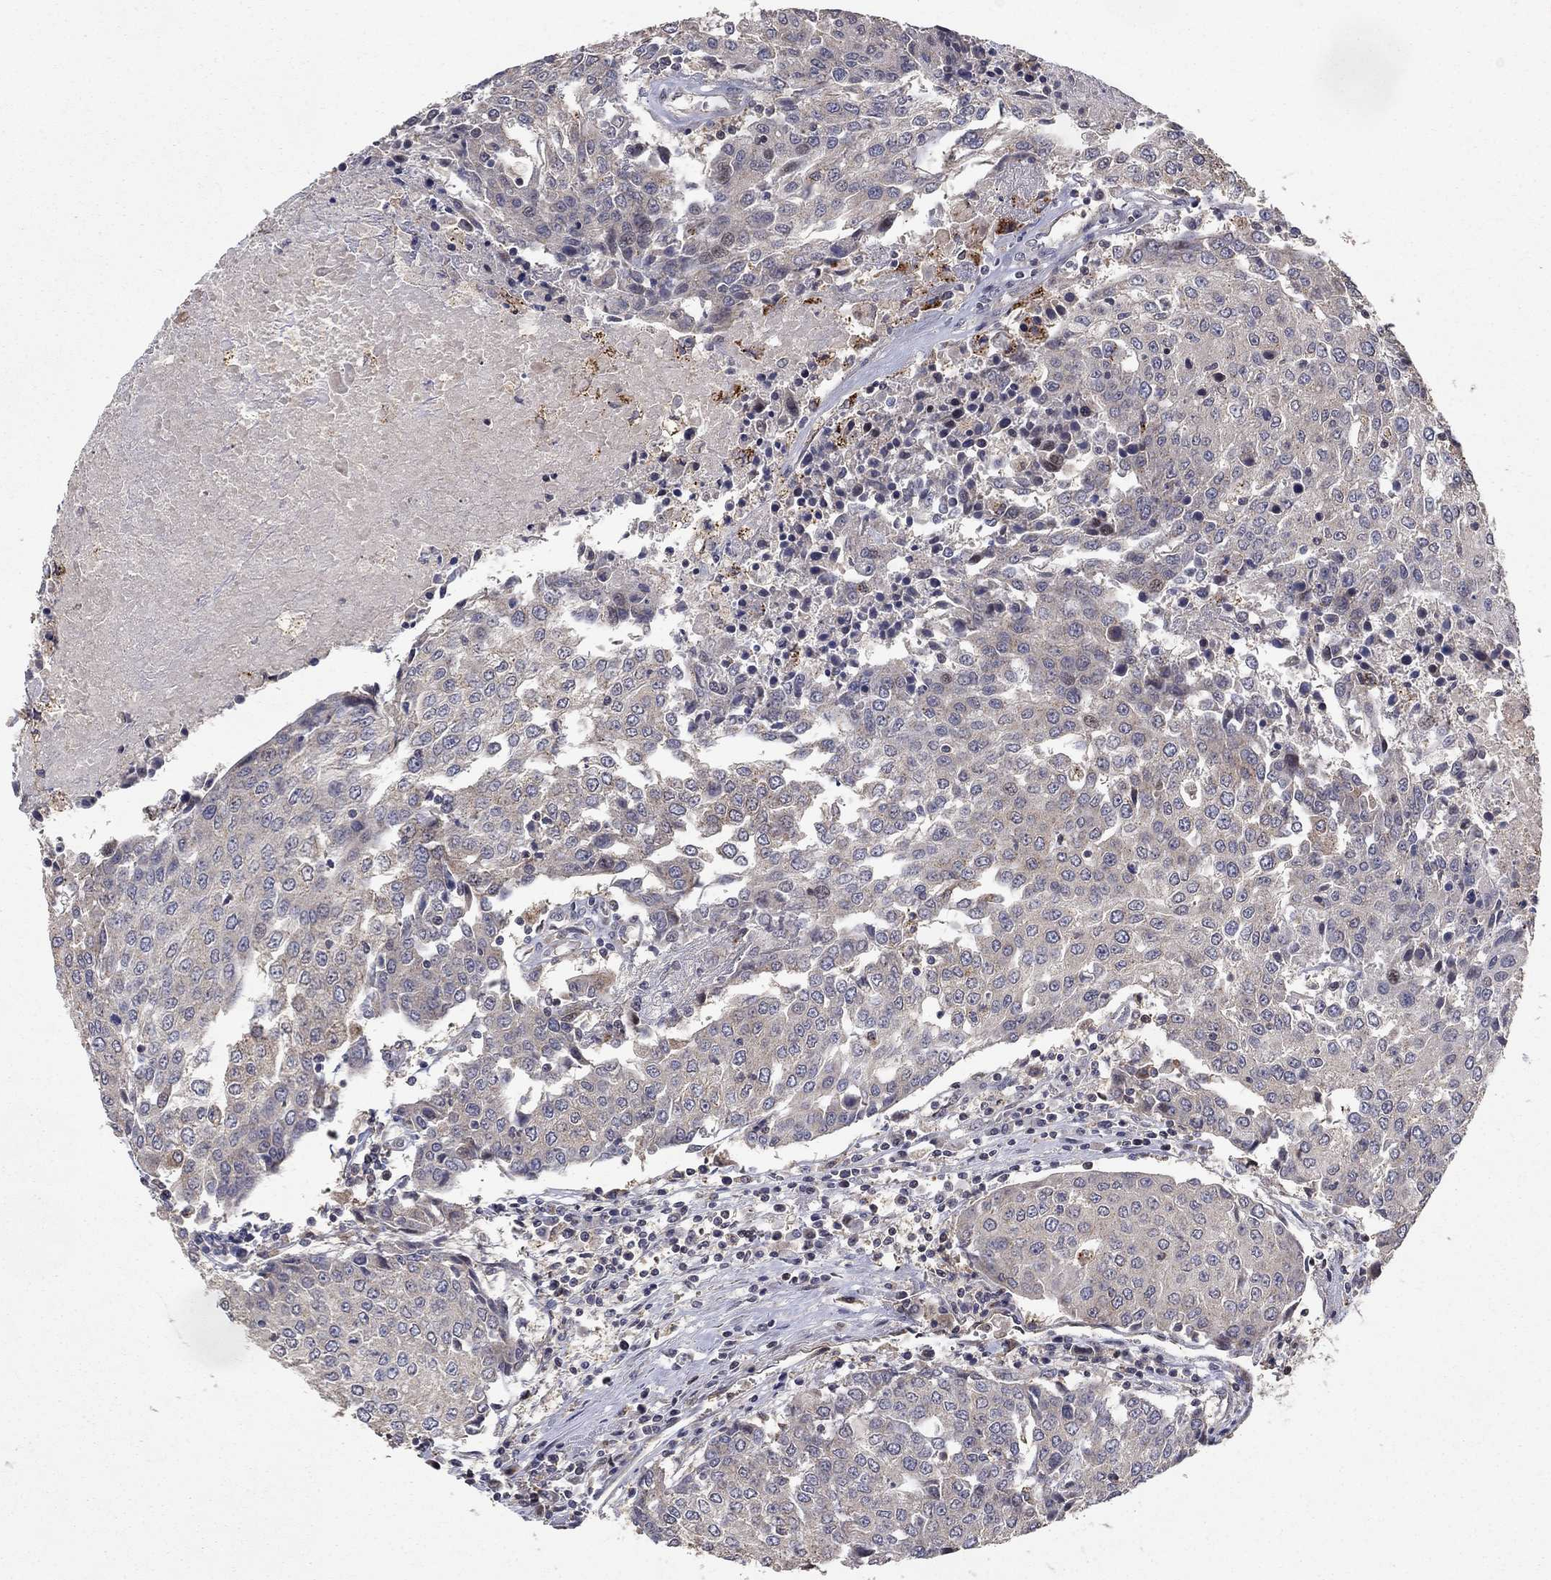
{"staining": {"intensity": "negative", "quantity": "none", "location": "none"}, "tissue": "urothelial cancer", "cell_type": "Tumor cells", "image_type": "cancer", "snomed": [{"axis": "morphology", "description": "Urothelial carcinoma, High grade"}, {"axis": "topography", "description": "Urinary bladder"}], "caption": "The photomicrograph shows no staining of tumor cells in urothelial cancer.", "gene": "LPCAT4", "patient": {"sex": "female", "age": 85}}